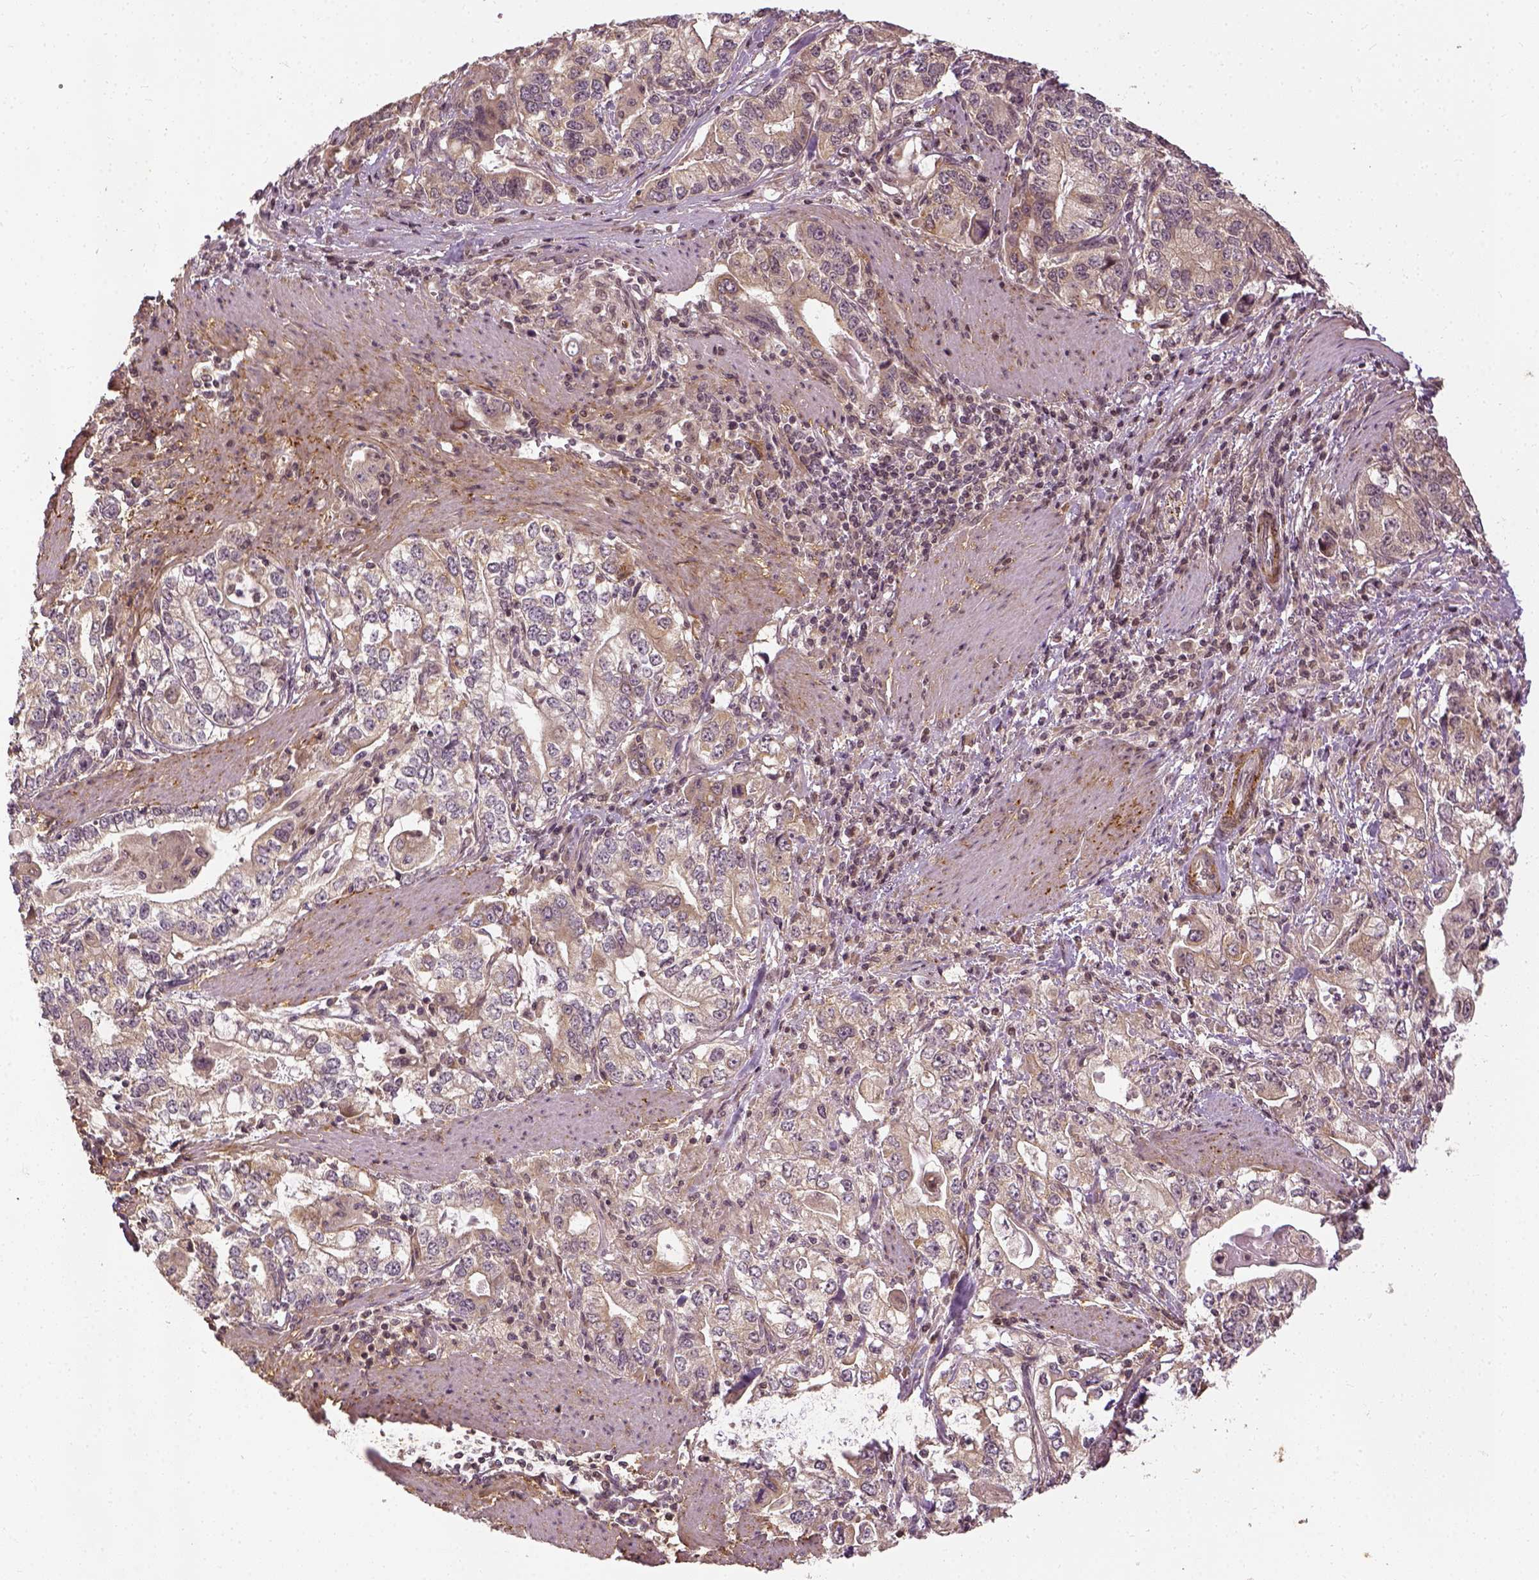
{"staining": {"intensity": "weak", "quantity": "25%-75%", "location": "cytoplasmic/membranous"}, "tissue": "stomach cancer", "cell_type": "Tumor cells", "image_type": "cancer", "snomed": [{"axis": "morphology", "description": "Adenocarcinoma, NOS"}, {"axis": "topography", "description": "Stomach, lower"}], "caption": "Stomach adenocarcinoma stained with DAB immunohistochemistry displays low levels of weak cytoplasmic/membranous positivity in about 25%-75% of tumor cells. (DAB = brown stain, brightfield microscopy at high magnification).", "gene": "VEGFA", "patient": {"sex": "female", "age": 72}}